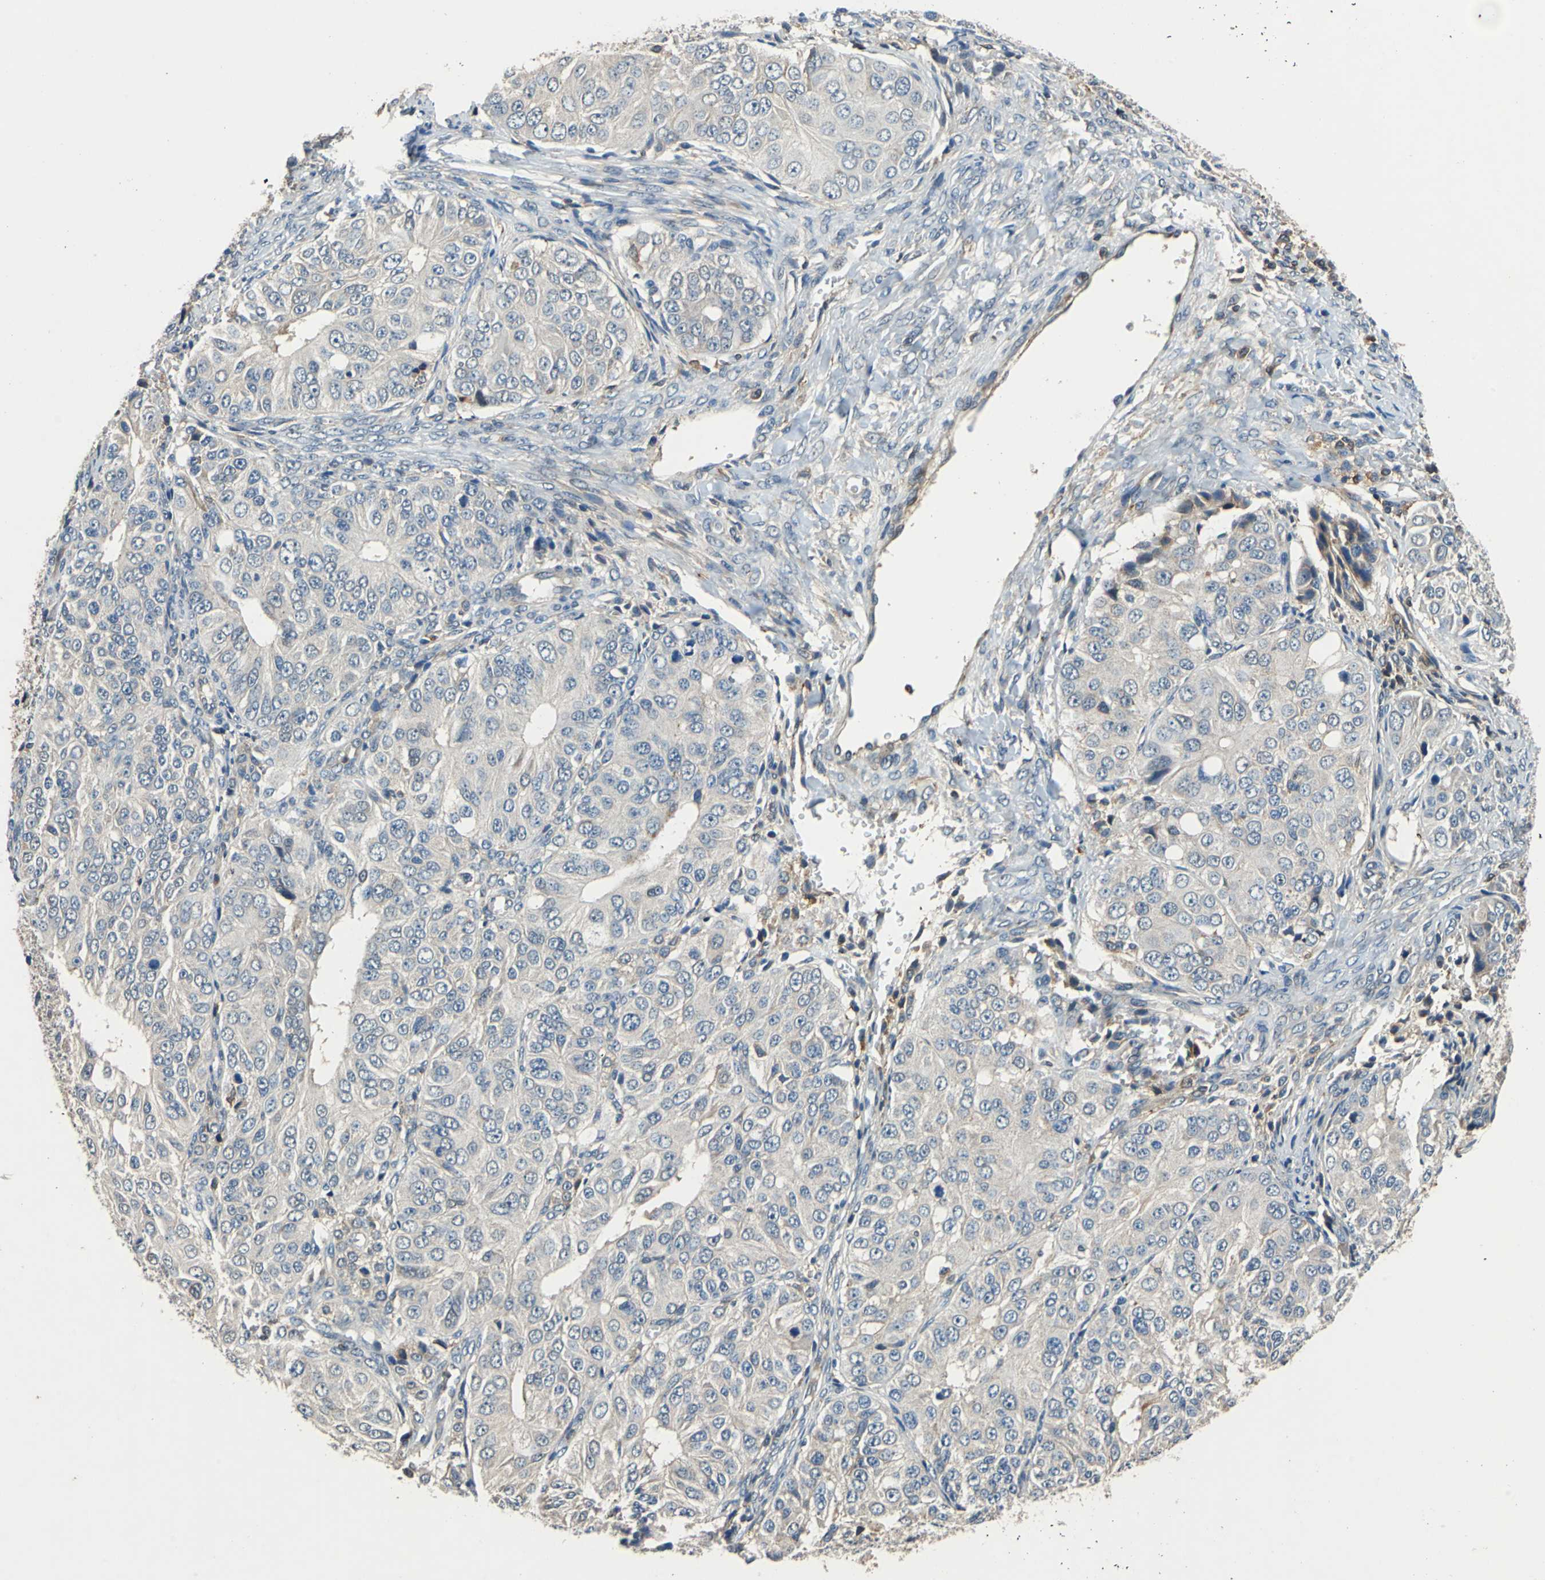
{"staining": {"intensity": "weak", "quantity": "<25%", "location": "cytoplasmic/membranous"}, "tissue": "ovarian cancer", "cell_type": "Tumor cells", "image_type": "cancer", "snomed": [{"axis": "morphology", "description": "Carcinoma, endometroid"}, {"axis": "topography", "description": "Ovary"}], "caption": "DAB immunohistochemical staining of ovarian cancer (endometroid carcinoma) displays no significant expression in tumor cells.", "gene": "SLC19A2", "patient": {"sex": "female", "age": 51}}